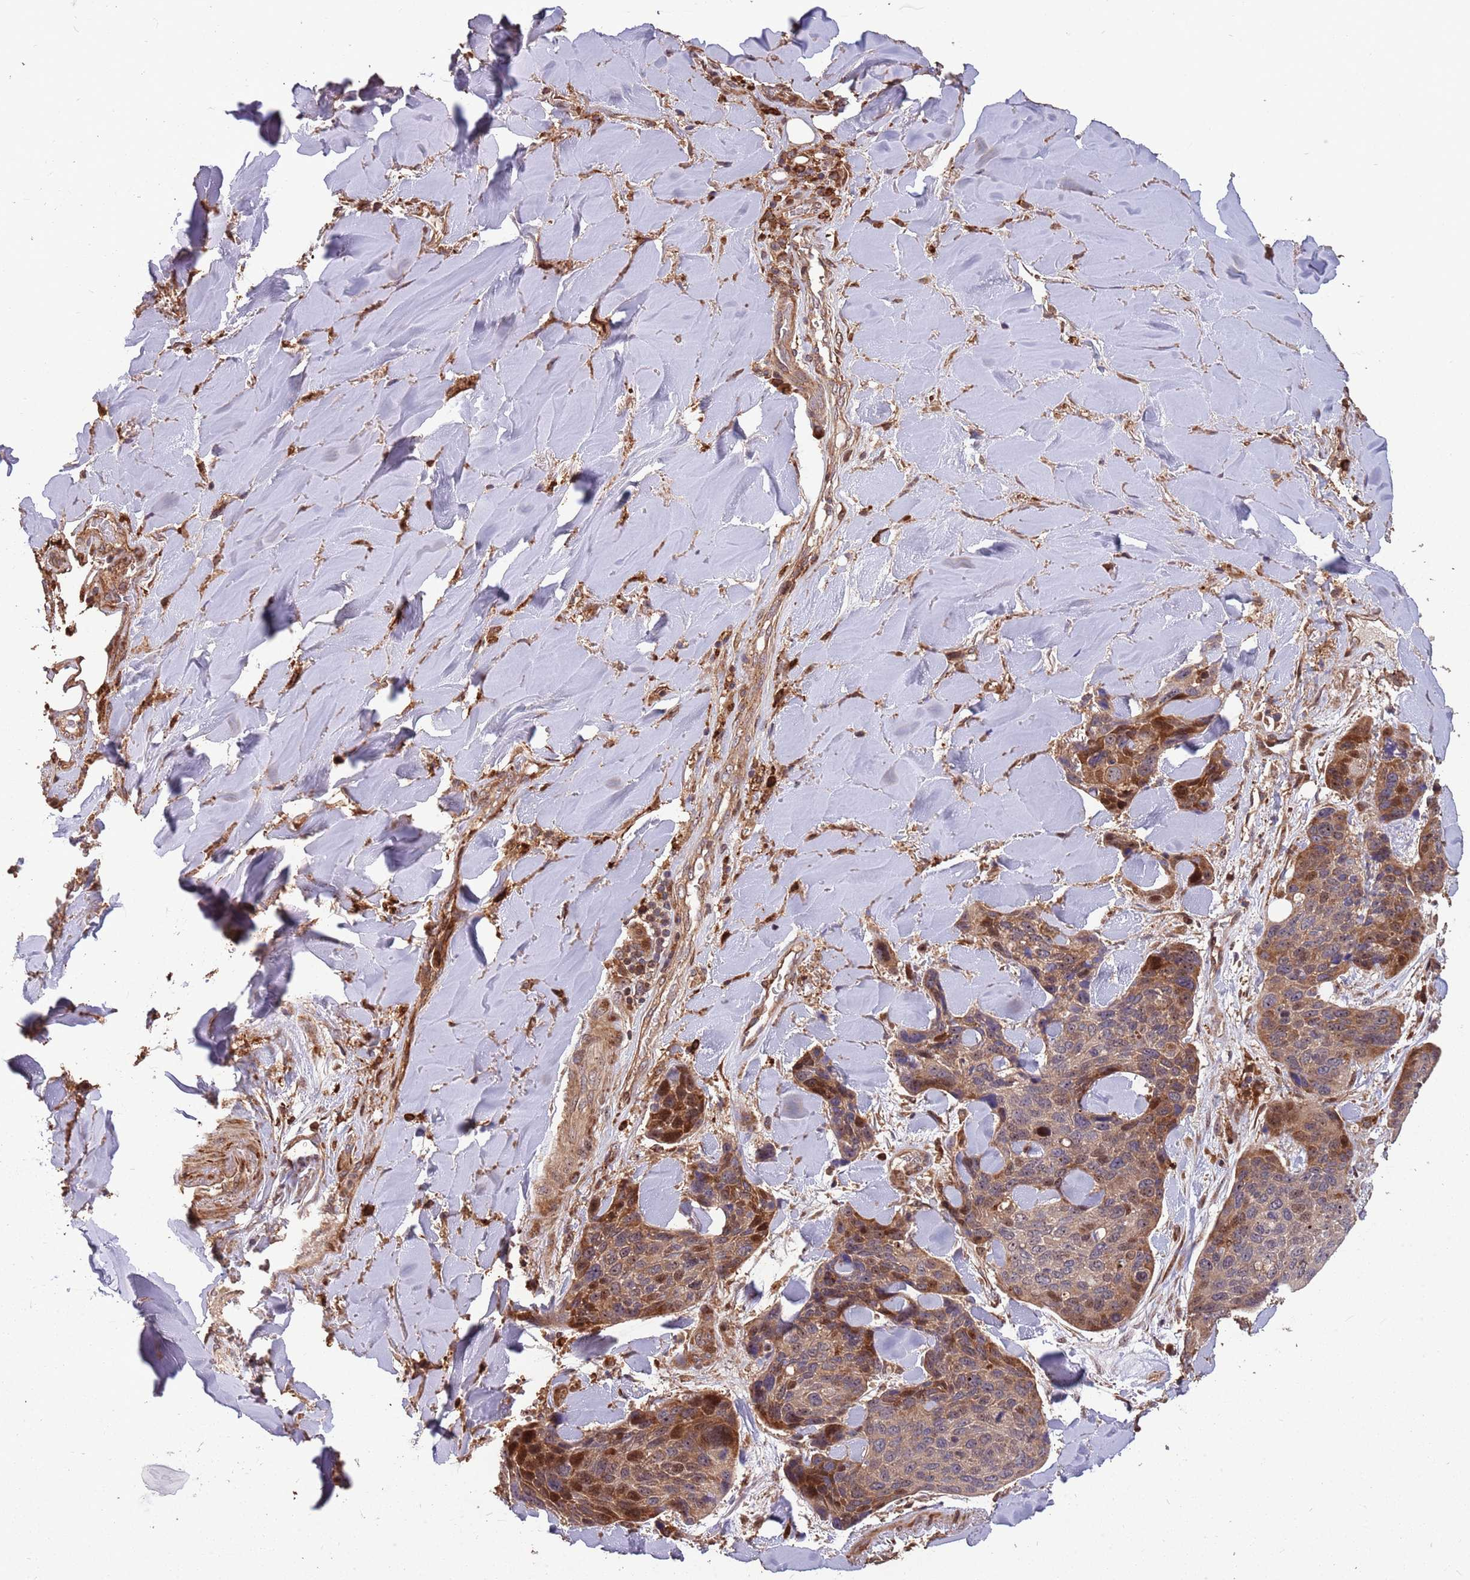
{"staining": {"intensity": "moderate", "quantity": ">75%", "location": "cytoplasmic/membranous,nuclear"}, "tissue": "skin cancer", "cell_type": "Tumor cells", "image_type": "cancer", "snomed": [{"axis": "morphology", "description": "Basal cell carcinoma"}, {"axis": "topography", "description": "Skin"}], "caption": "High-magnification brightfield microscopy of basal cell carcinoma (skin) stained with DAB (brown) and counterstained with hematoxylin (blue). tumor cells exhibit moderate cytoplasmic/membranous and nuclear expression is present in approximately>75% of cells. Immunohistochemistry stains the protein of interest in brown and the nuclei are stained blue.", "gene": "ZNF428", "patient": {"sex": "female", "age": 74}}